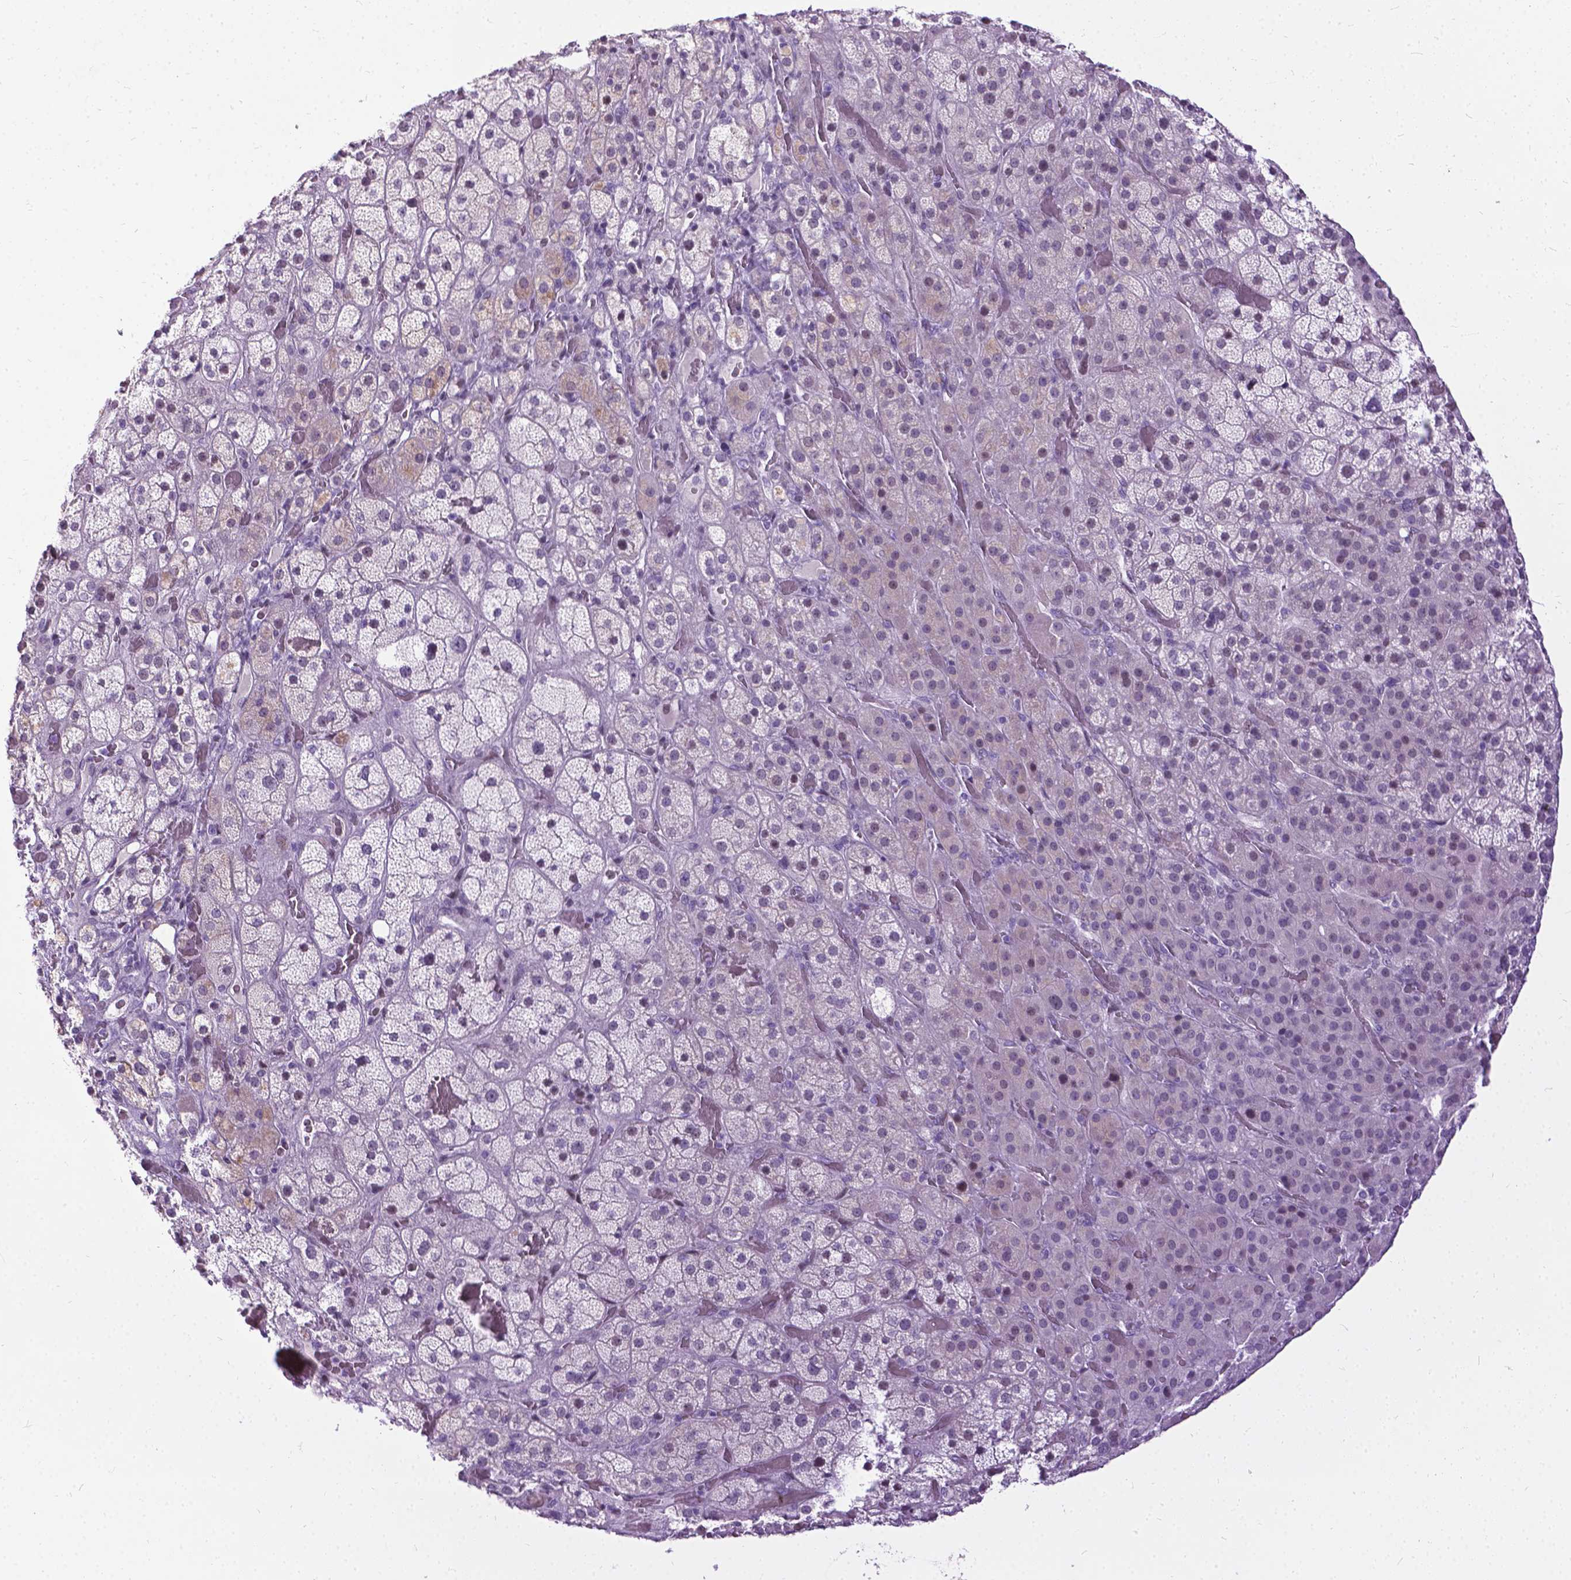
{"staining": {"intensity": "weak", "quantity": "<25%", "location": "nuclear"}, "tissue": "adrenal gland", "cell_type": "Glandular cells", "image_type": "normal", "snomed": [{"axis": "morphology", "description": "Normal tissue, NOS"}, {"axis": "topography", "description": "Adrenal gland"}], "caption": "Immunohistochemistry (IHC) of normal adrenal gland displays no expression in glandular cells. Brightfield microscopy of immunohistochemistry (IHC) stained with DAB (brown) and hematoxylin (blue), captured at high magnification.", "gene": "PROB1", "patient": {"sex": "male", "age": 57}}